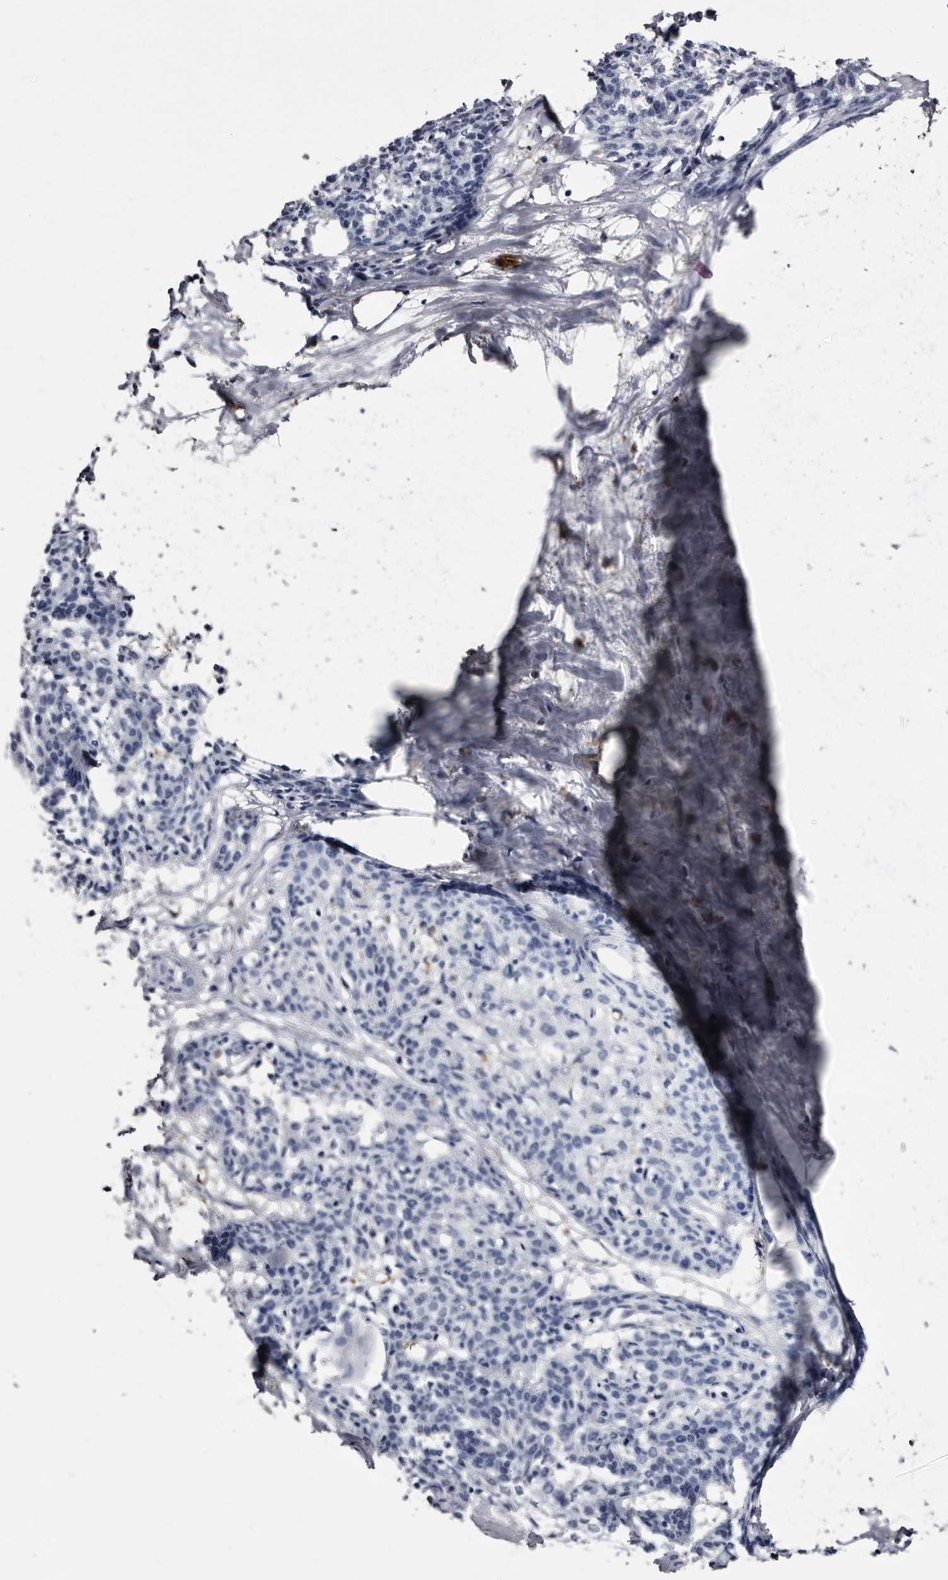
{"staining": {"intensity": "negative", "quantity": "none", "location": "none"}, "tissue": "cervical cancer", "cell_type": "Tumor cells", "image_type": "cancer", "snomed": [{"axis": "morphology", "description": "Squamous cell carcinoma, NOS"}, {"axis": "topography", "description": "Cervix"}], "caption": "A high-resolution micrograph shows immunohistochemistry (IHC) staining of squamous cell carcinoma (cervical), which exhibits no significant staining in tumor cells.", "gene": "EPB41L3", "patient": {"sex": "female", "age": 57}}